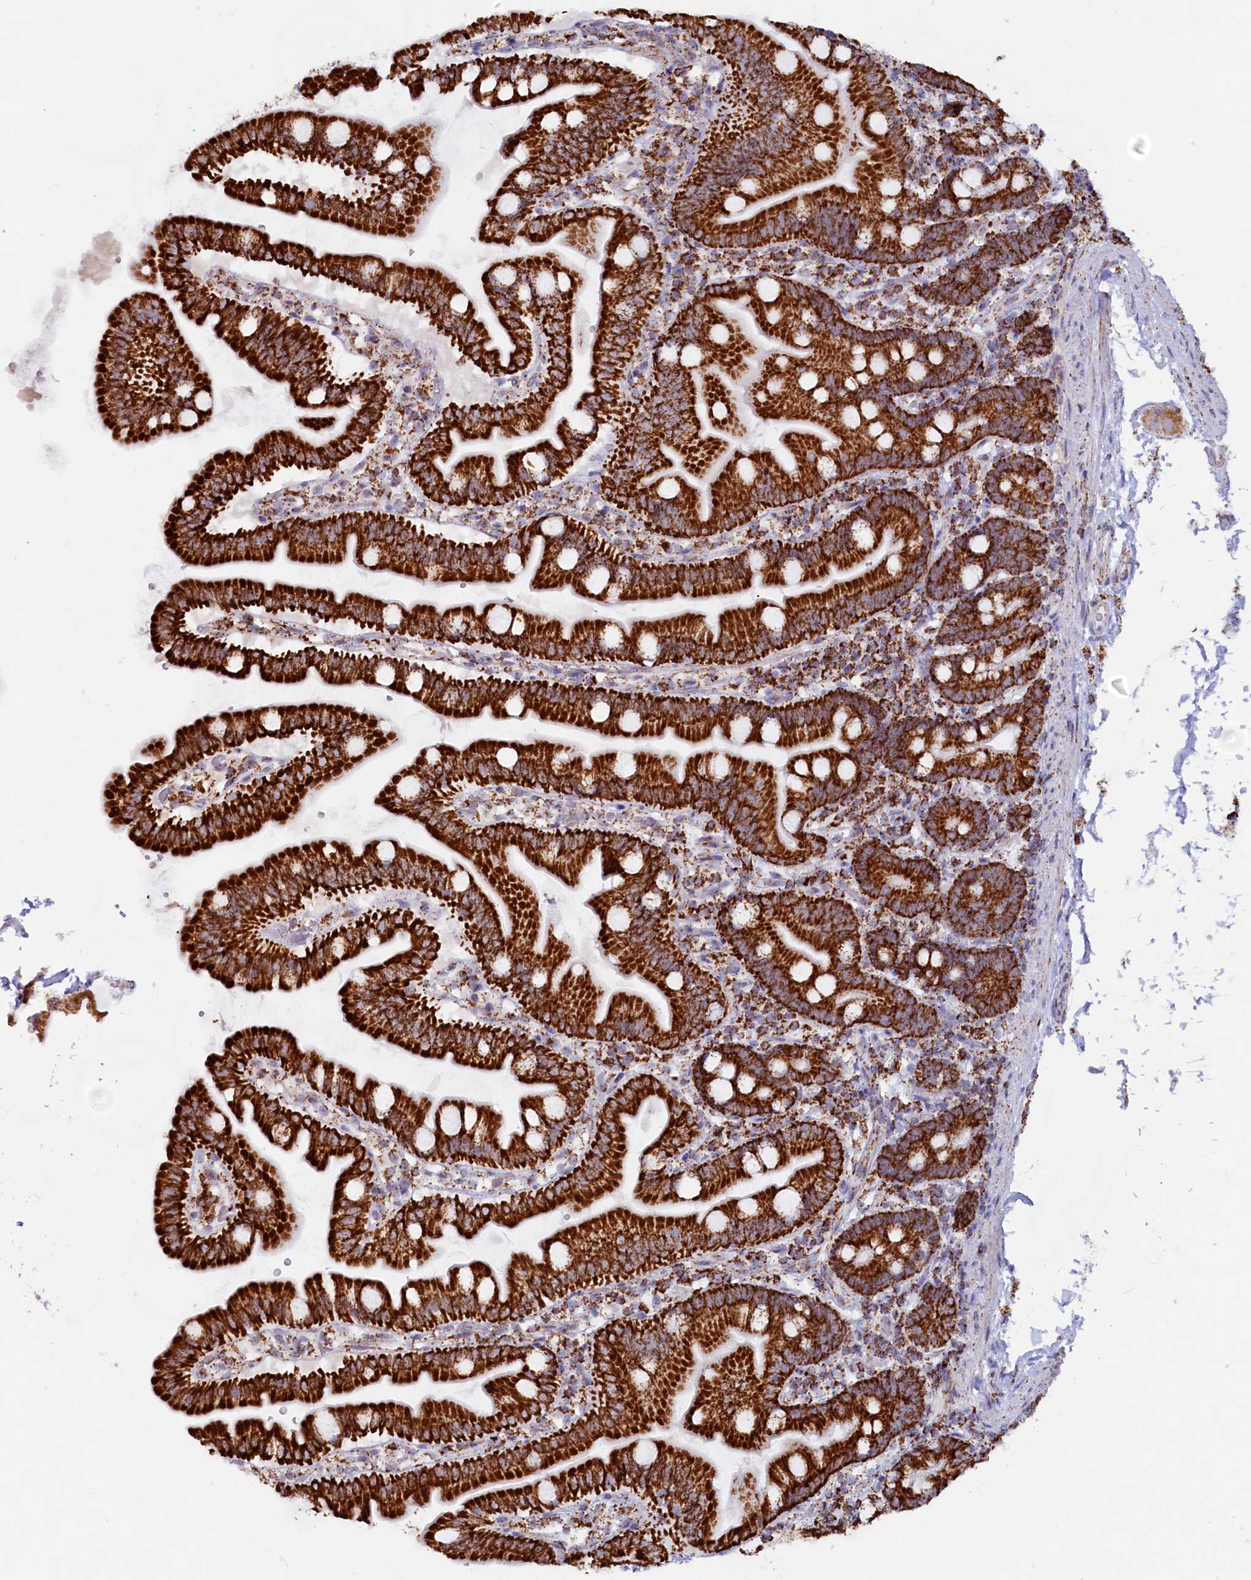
{"staining": {"intensity": "strong", "quantity": ">75%", "location": "cytoplasmic/membranous"}, "tissue": "small intestine", "cell_type": "Glandular cells", "image_type": "normal", "snomed": [{"axis": "morphology", "description": "Normal tissue, NOS"}, {"axis": "topography", "description": "Small intestine"}], "caption": "Normal small intestine was stained to show a protein in brown. There is high levels of strong cytoplasmic/membranous expression in approximately >75% of glandular cells. Using DAB (3,3'-diaminobenzidine) (brown) and hematoxylin (blue) stains, captured at high magnification using brightfield microscopy.", "gene": "C1D", "patient": {"sex": "female", "age": 68}}